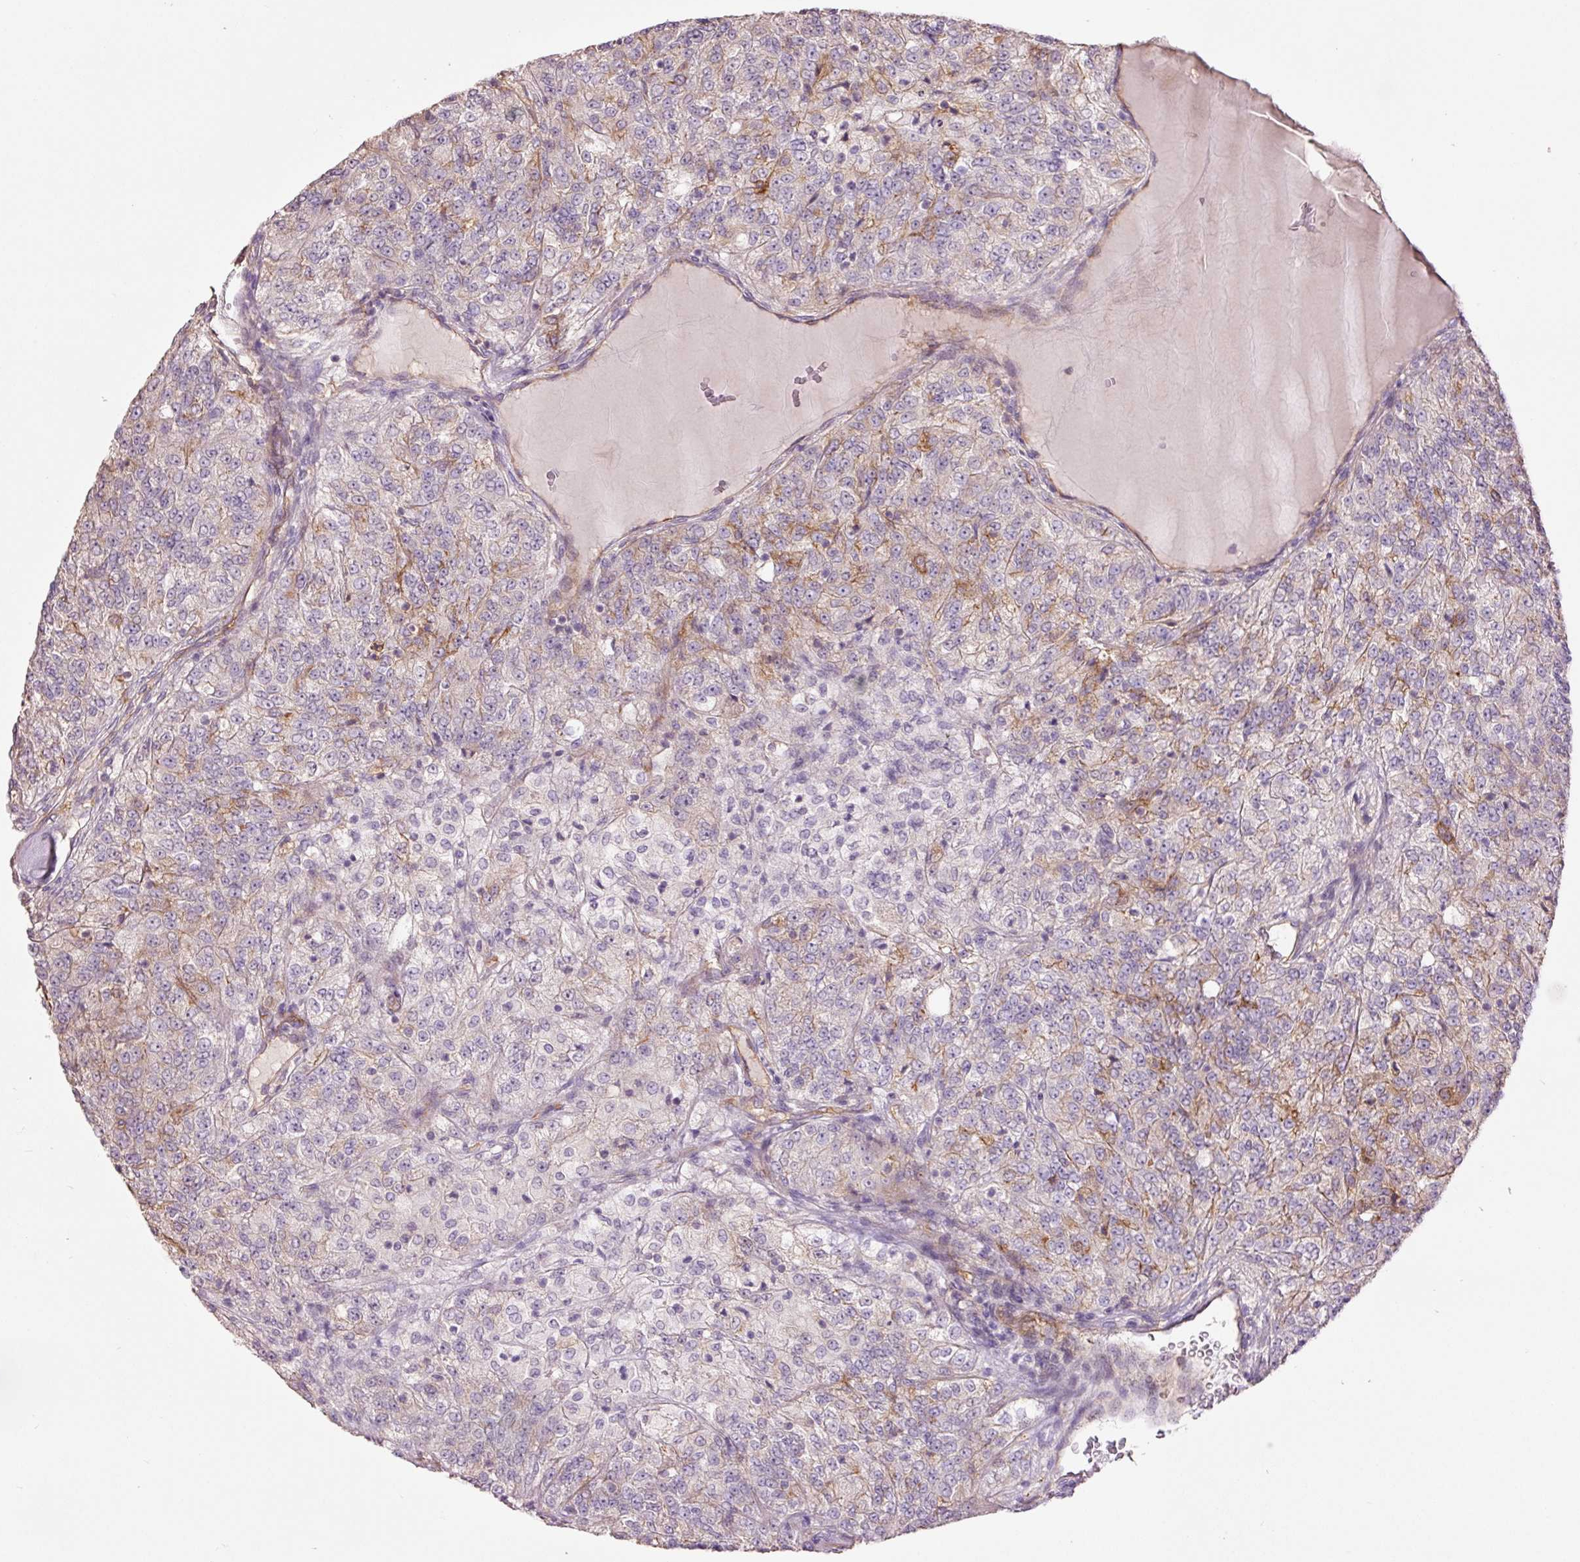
{"staining": {"intensity": "moderate", "quantity": "<25%", "location": "cytoplasmic/membranous"}, "tissue": "renal cancer", "cell_type": "Tumor cells", "image_type": "cancer", "snomed": [{"axis": "morphology", "description": "Adenocarcinoma, NOS"}, {"axis": "topography", "description": "Kidney"}], "caption": "Protein expression analysis of human renal cancer reveals moderate cytoplasmic/membranous staining in about <25% of tumor cells.", "gene": "SLC1A4", "patient": {"sex": "female", "age": 63}}